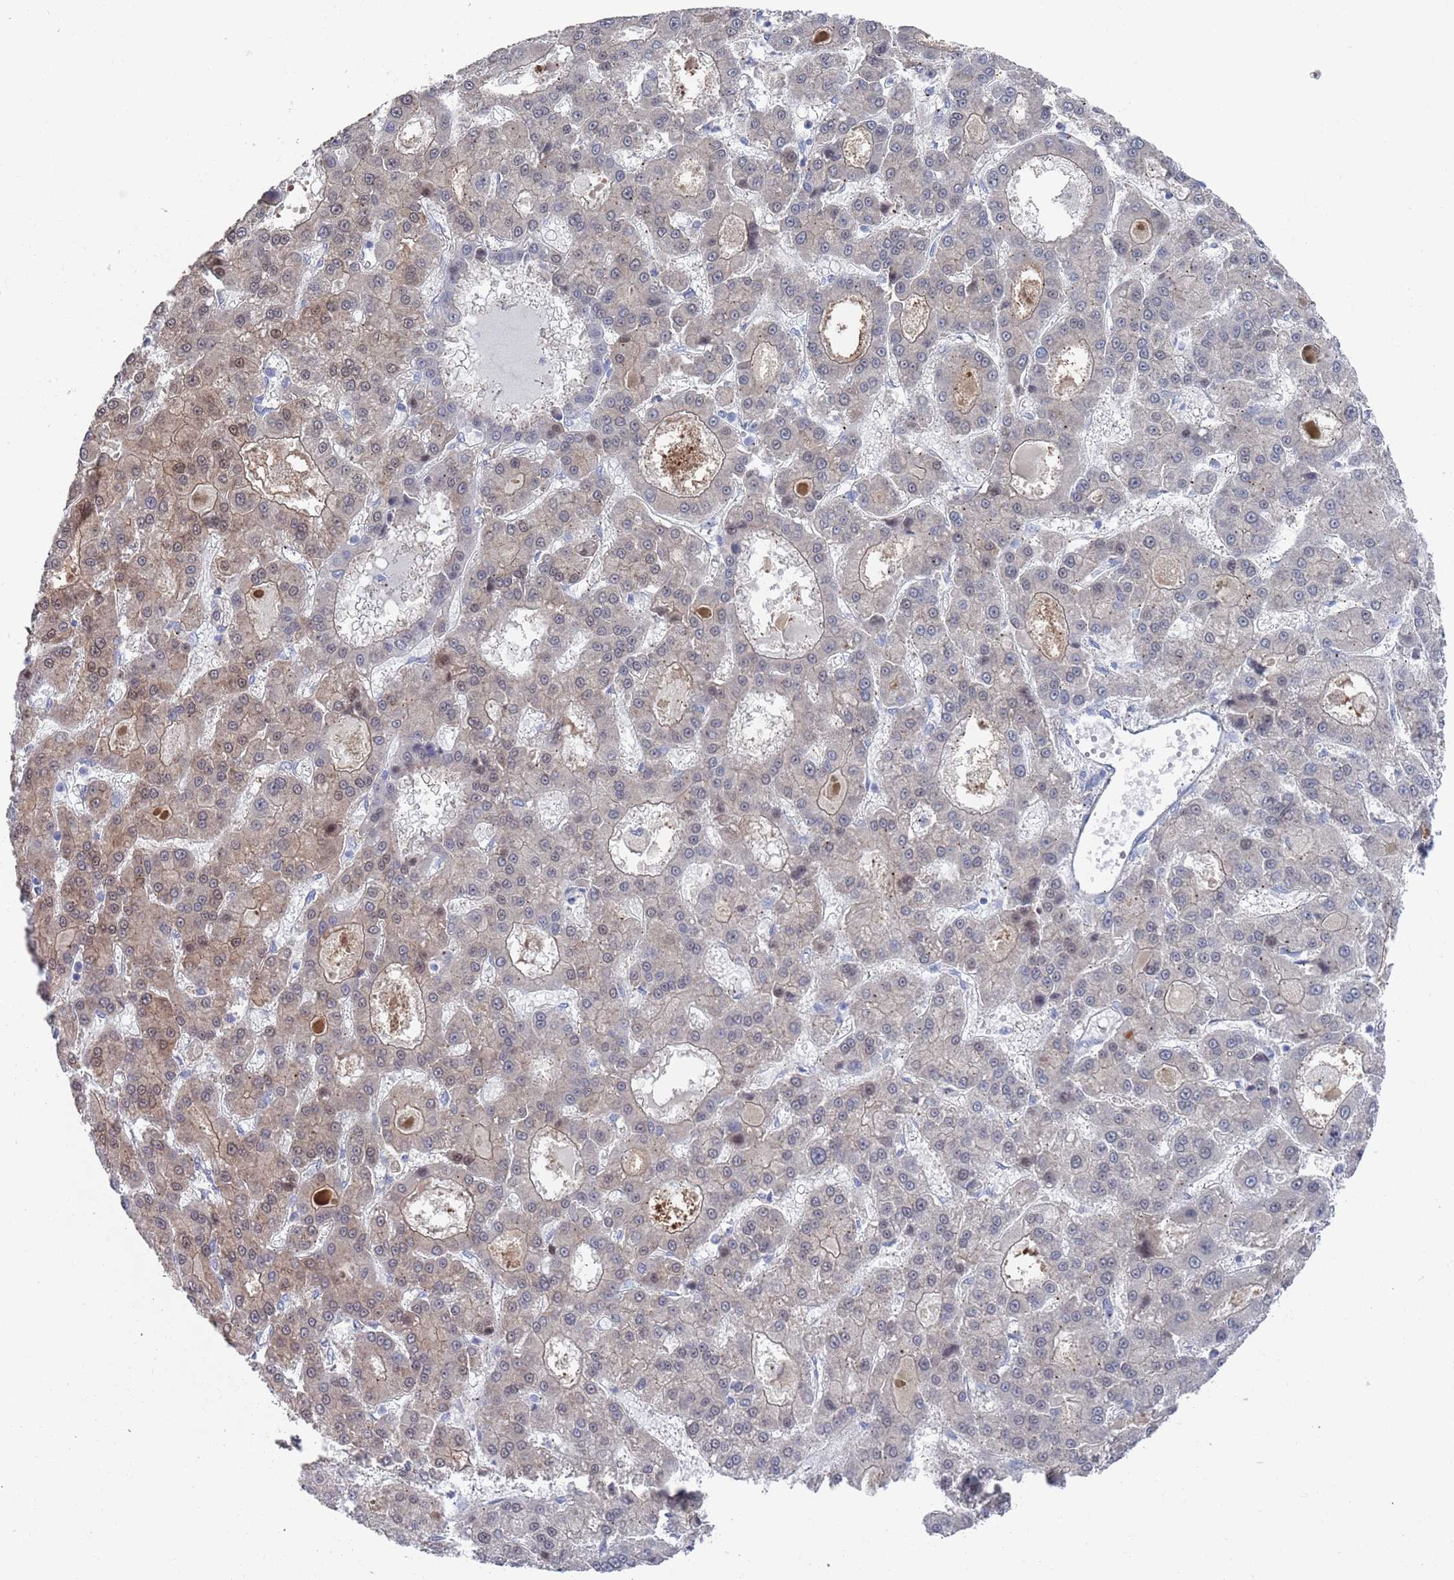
{"staining": {"intensity": "weak", "quantity": "<25%", "location": "cytoplasmic/membranous,nuclear"}, "tissue": "liver cancer", "cell_type": "Tumor cells", "image_type": "cancer", "snomed": [{"axis": "morphology", "description": "Carcinoma, Hepatocellular, NOS"}, {"axis": "topography", "description": "Liver"}], "caption": "Immunohistochemical staining of hepatocellular carcinoma (liver) shows no significant expression in tumor cells.", "gene": "MAT1A", "patient": {"sex": "male", "age": 70}}